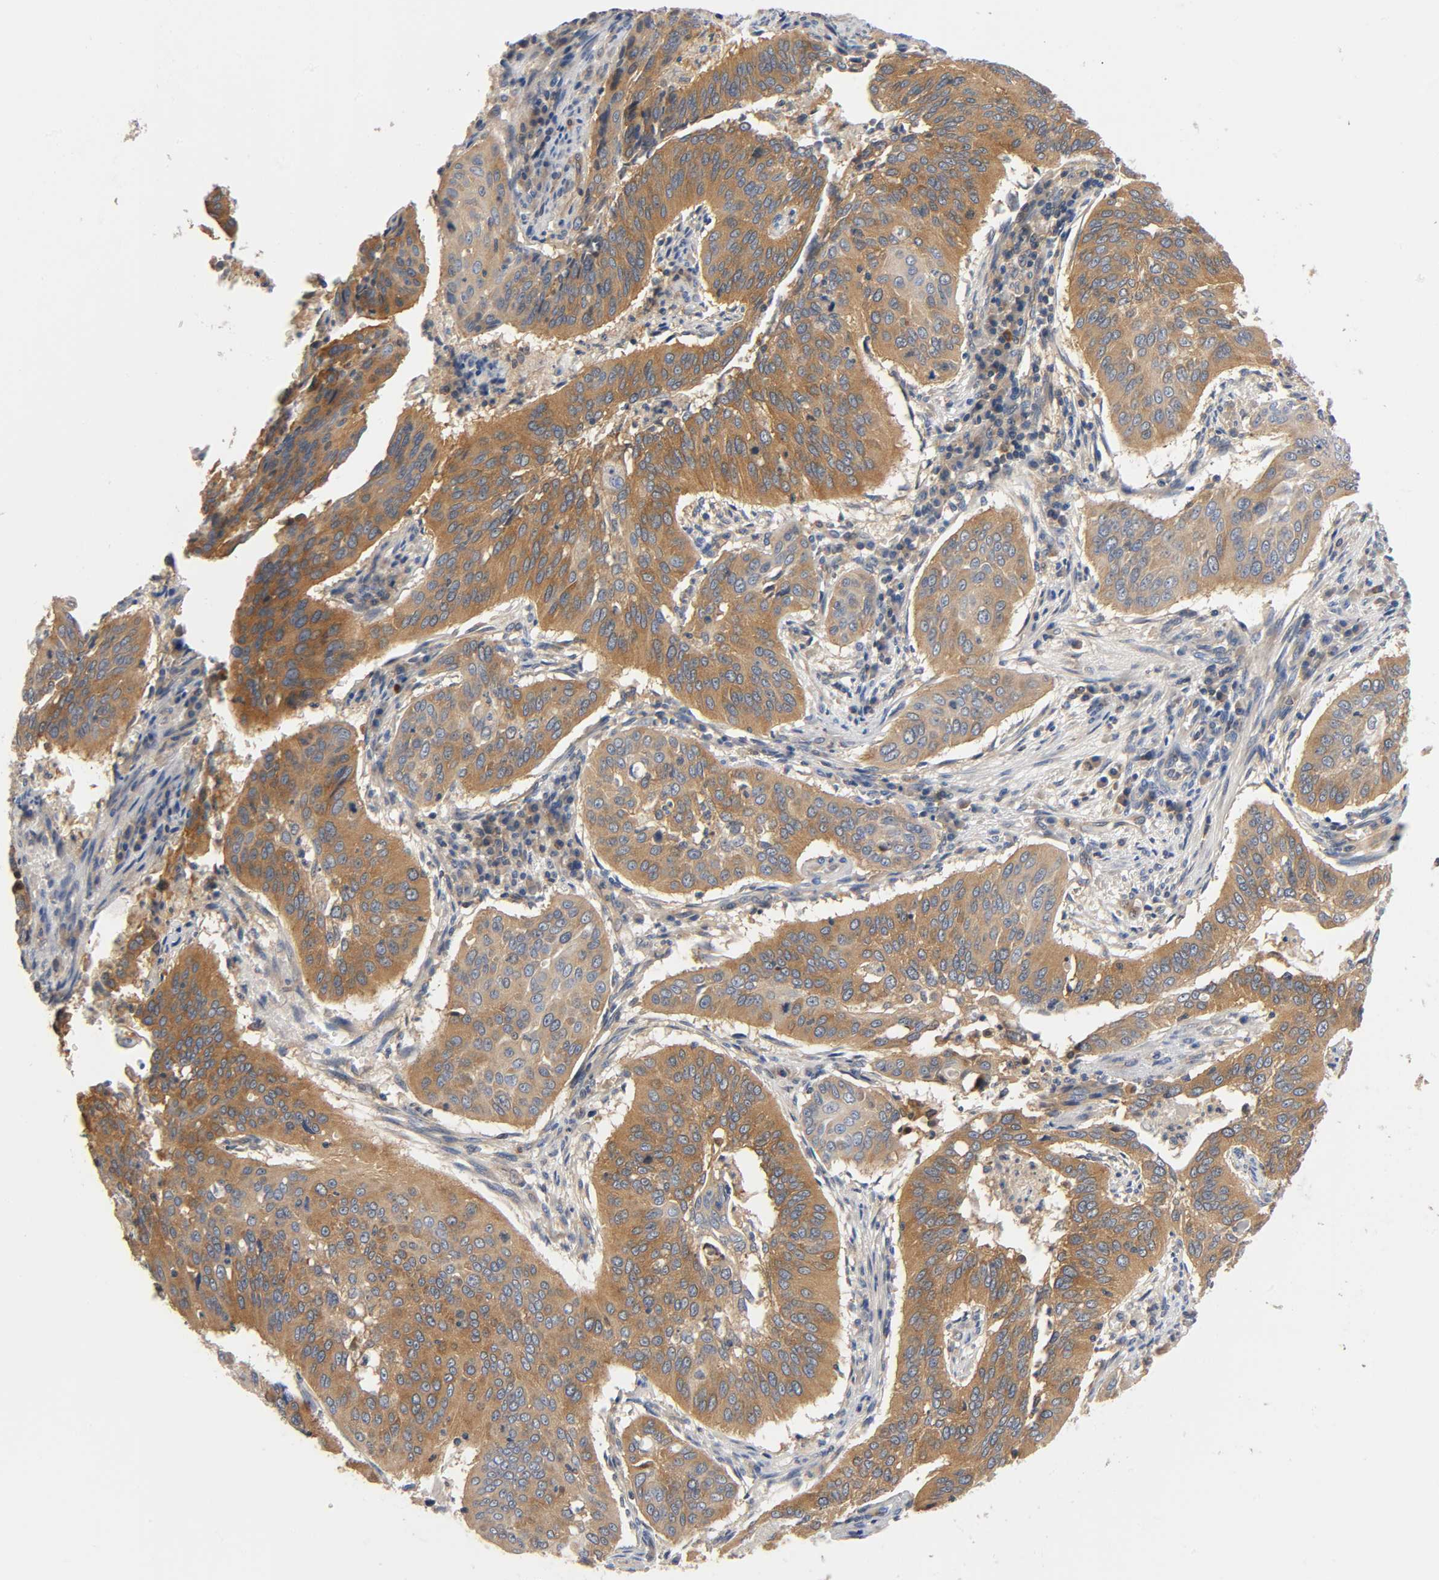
{"staining": {"intensity": "strong", "quantity": ">75%", "location": "cytoplasmic/membranous"}, "tissue": "cervical cancer", "cell_type": "Tumor cells", "image_type": "cancer", "snomed": [{"axis": "morphology", "description": "Squamous cell carcinoma, NOS"}, {"axis": "topography", "description": "Cervix"}], "caption": "Approximately >75% of tumor cells in cervical cancer (squamous cell carcinoma) reveal strong cytoplasmic/membranous protein staining as visualized by brown immunohistochemical staining.", "gene": "PRKAB1", "patient": {"sex": "female", "age": 39}}